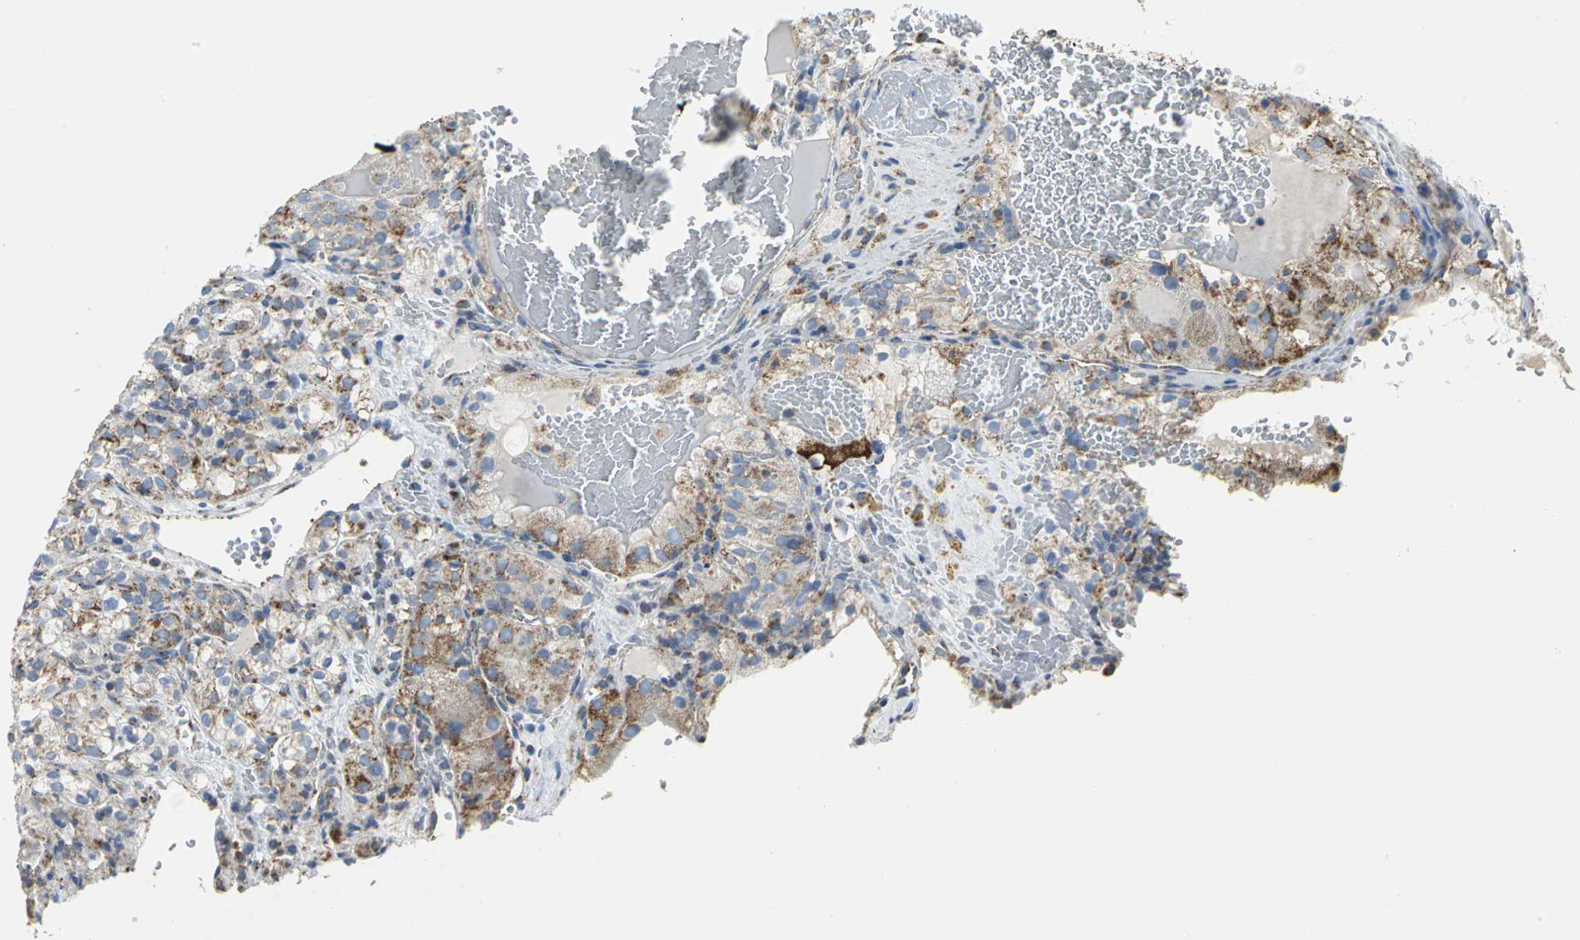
{"staining": {"intensity": "moderate", "quantity": "<25%", "location": "cytoplasmic/membranous"}, "tissue": "renal cancer", "cell_type": "Tumor cells", "image_type": "cancer", "snomed": [{"axis": "morphology", "description": "Normal tissue, NOS"}, {"axis": "morphology", "description": "Adenocarcinoma, NOS"}, {"axis": "topography", "description": "Kidney"}], "caption": "A histopathology image showing moderate cytoplasmic/membranous expression in about <25% of tumor cells in renal cancer, as visualized by brown immunohistochemical staining.", "gene": "NTRK1", "patient": {"sex": "male", "age": 61}}